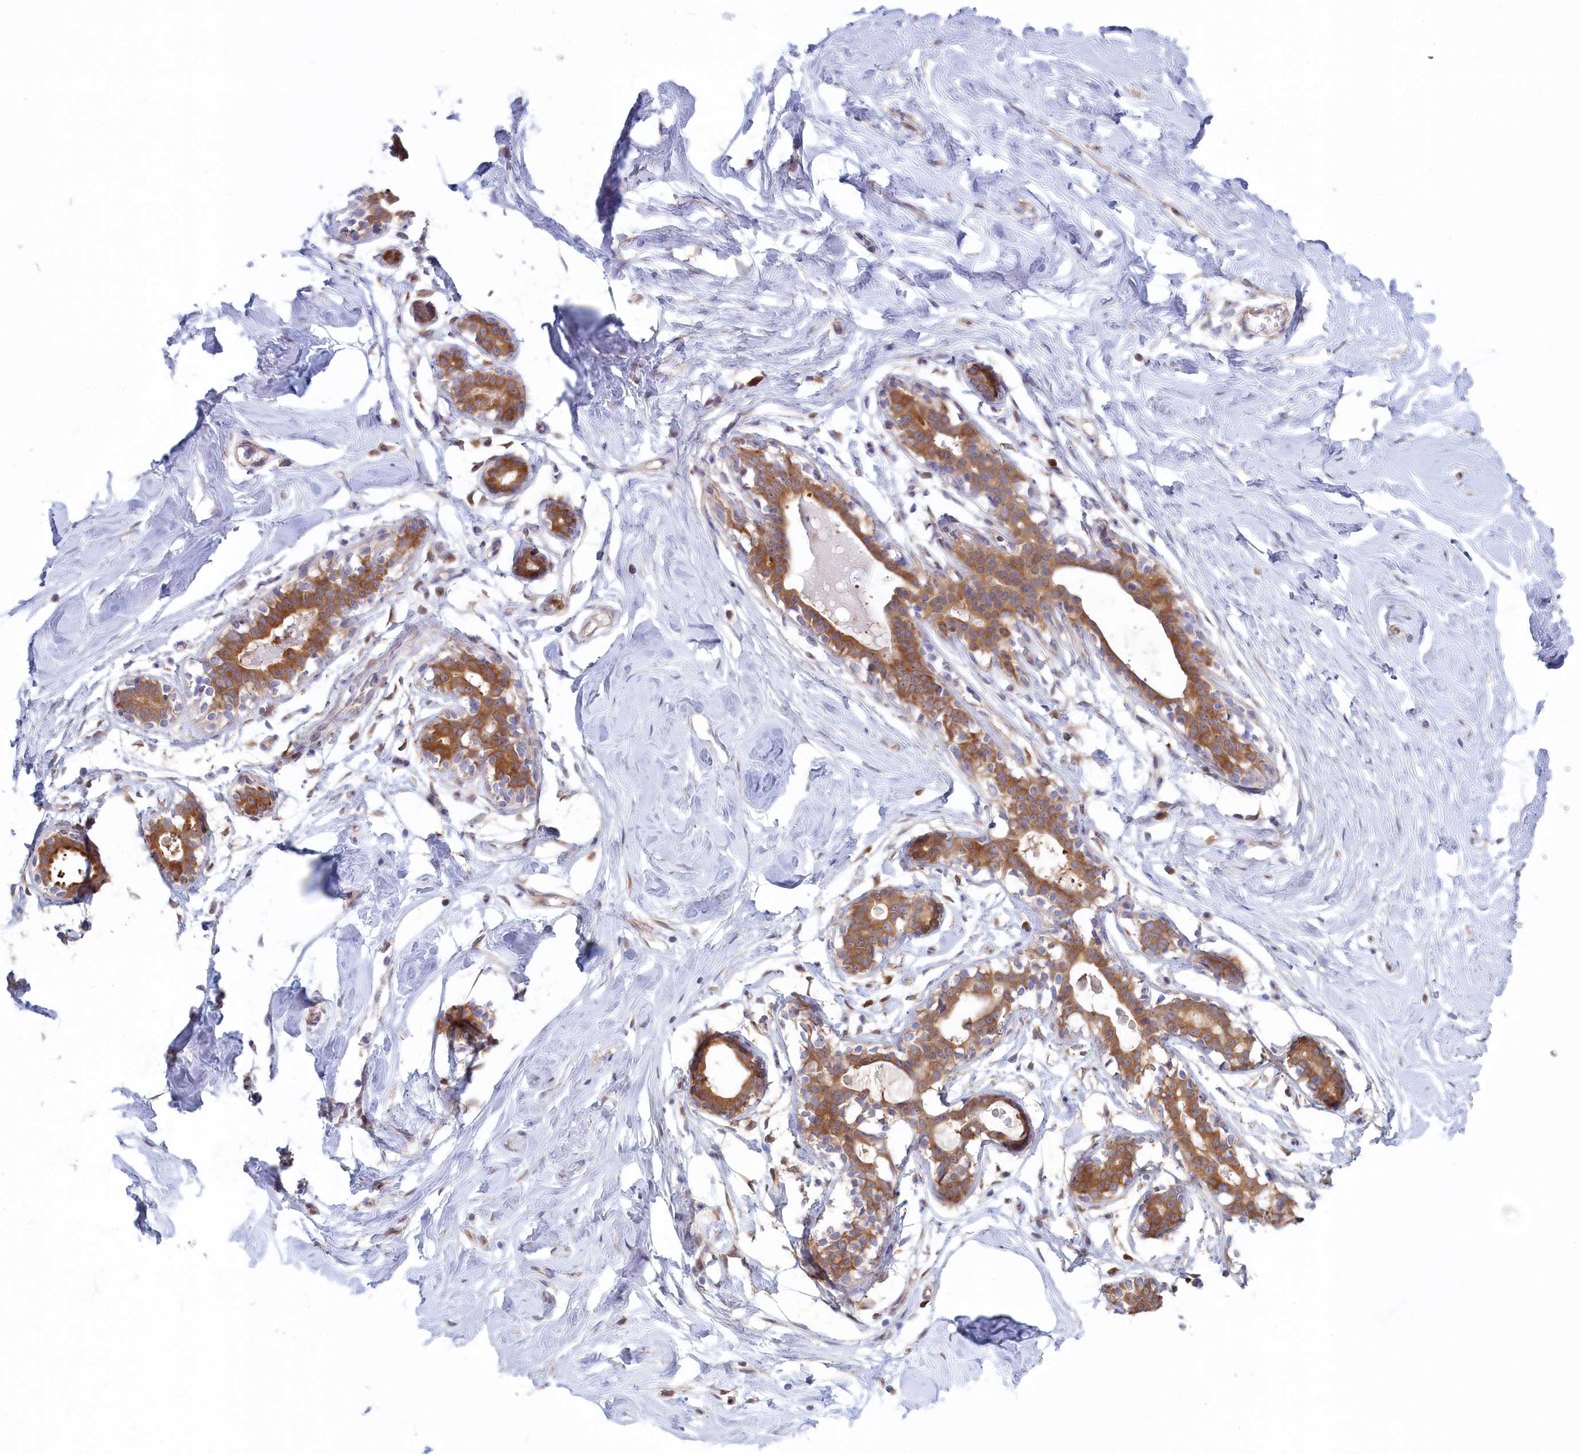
{"staining": {"intensity": "negative", "quantity": "none", "location": "none"}, "tissue": "breast", "cell_type": "Adipocytes", "image_type": "normal", "snomed": [{"axis": "morphology", "description": "Normal tissue, NOS"}, {"axis": "morphology", "description": "Adenoma, NOS"}, {"axis": "topography", "description": "Breast"}], "caption": "Image shows no protein positivity in adipocytes of benign breast.", "gene": "SYNDIG1L", "patient": {"sex": "female", "age": 23}}